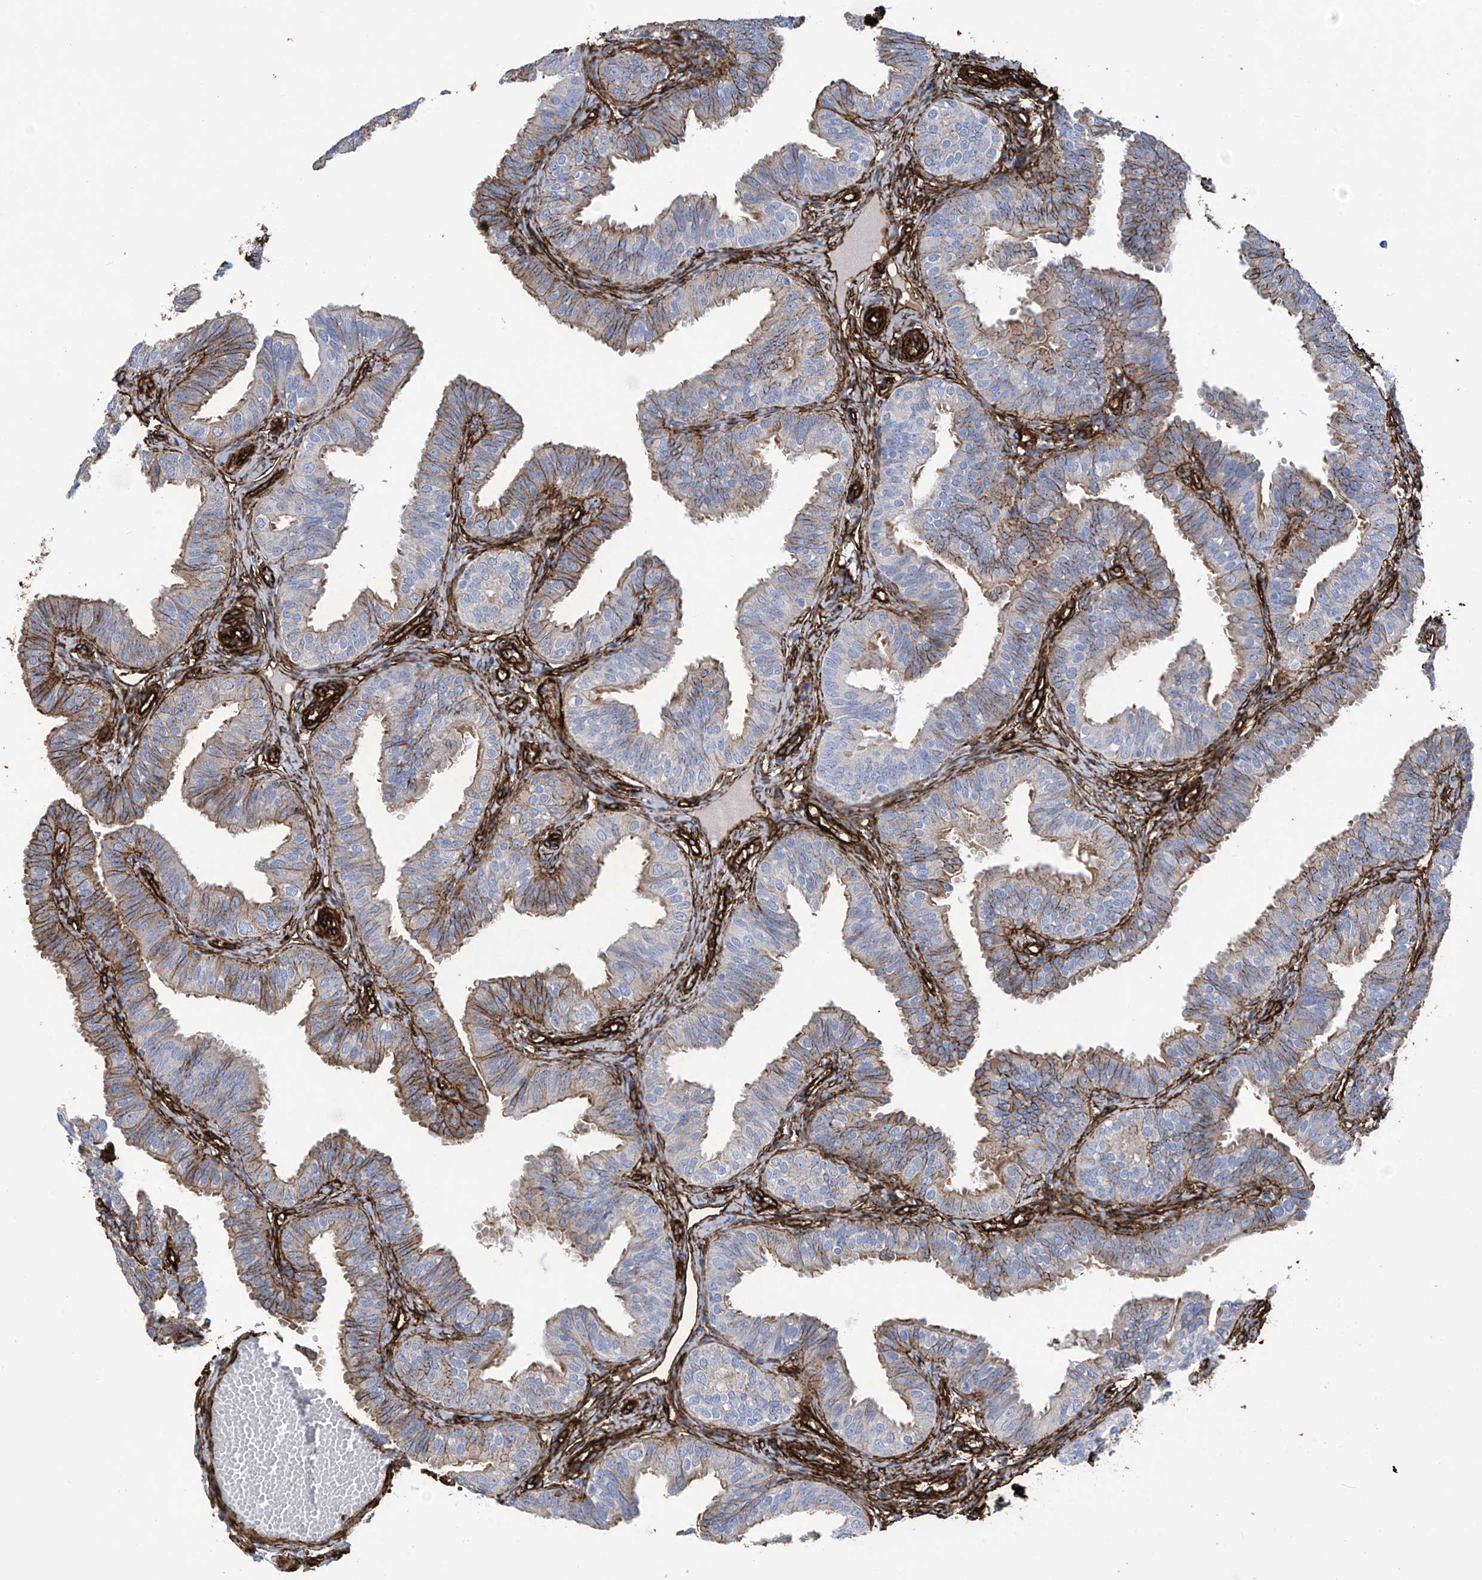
{"staining": {"intensity": "moderate", "quantity": "25%-75%", "location": "cytoplasmic/membranous"}, "tissue": "fallopian tube", "cell_type": "Glandular cells", "image_type": "normal", "snomed": [{"axis": "morphology", "description": "Normal tissue, NOS"}, {"axis": "topography", "description": "Fallopian tube"}], "caption": "A medium amount of moderate cytoplasmic/membranous expression is identified in approximately 25%-75% of glandular cells in benign fallopian tube. (DAB IHC with brightfield microscopy, high magnification).", "gene": "UBTD1", "patient": {"sex": "female", "age": 35}}